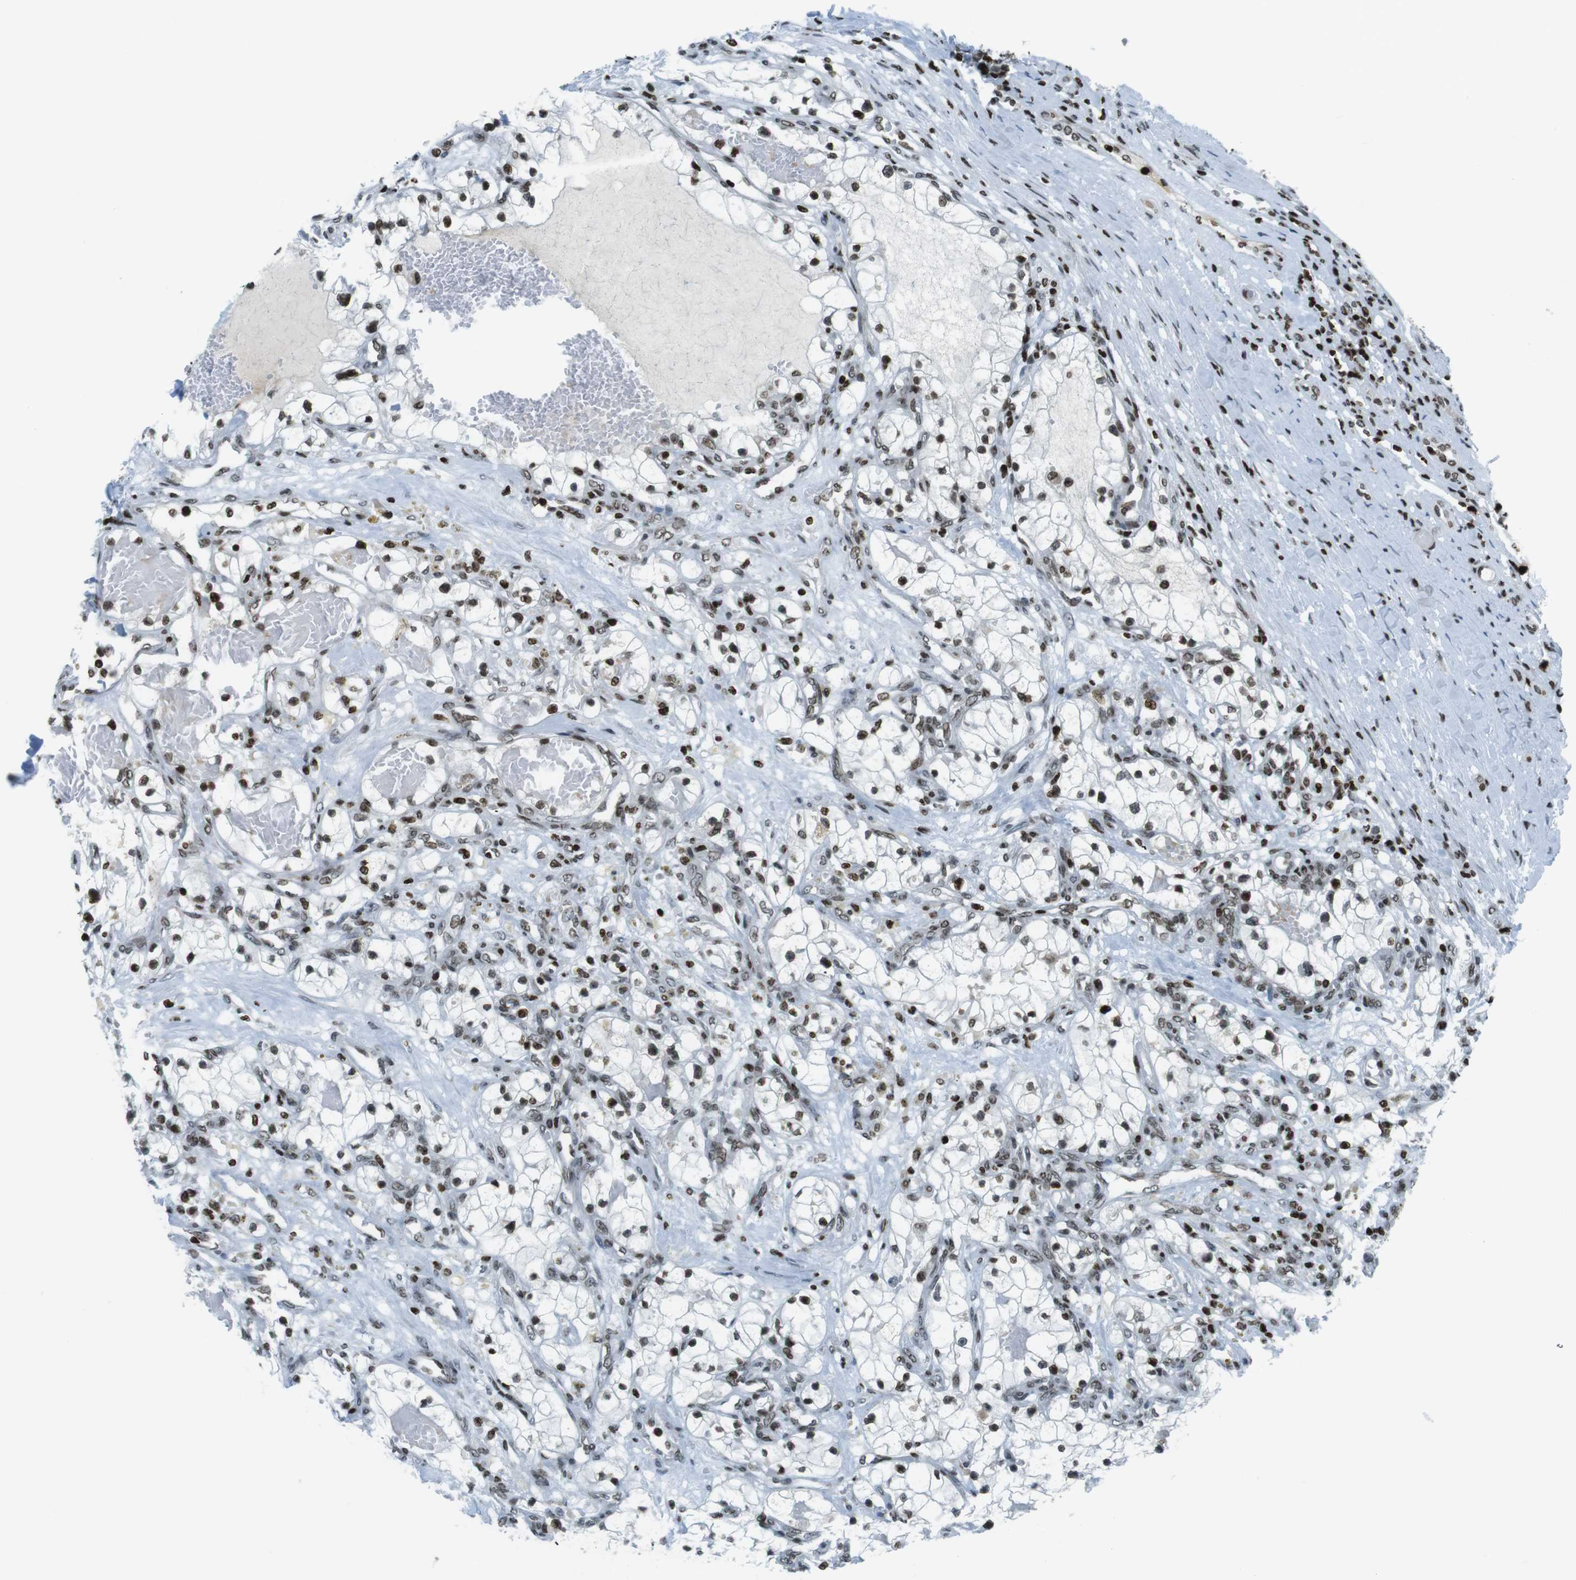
{"staining": {"intensity": "moderate", "quantity": ">75%", "location": "nuclear"}, "tissue": "renal cancer", "cell_type": "Tumor cells", "image_type": "cancer", "snomed": [{"axis": "morphology", "description": "Adenocarcinoma, NOS"}, {"axis": "topography", "description": "Kidney"}], "caption": "Renal cancer tissue shows moderate nuclear staining in approximately >75% of tumor cells", "gene": "H2AC8", "patient": {"sex": "male", "age": 68}}